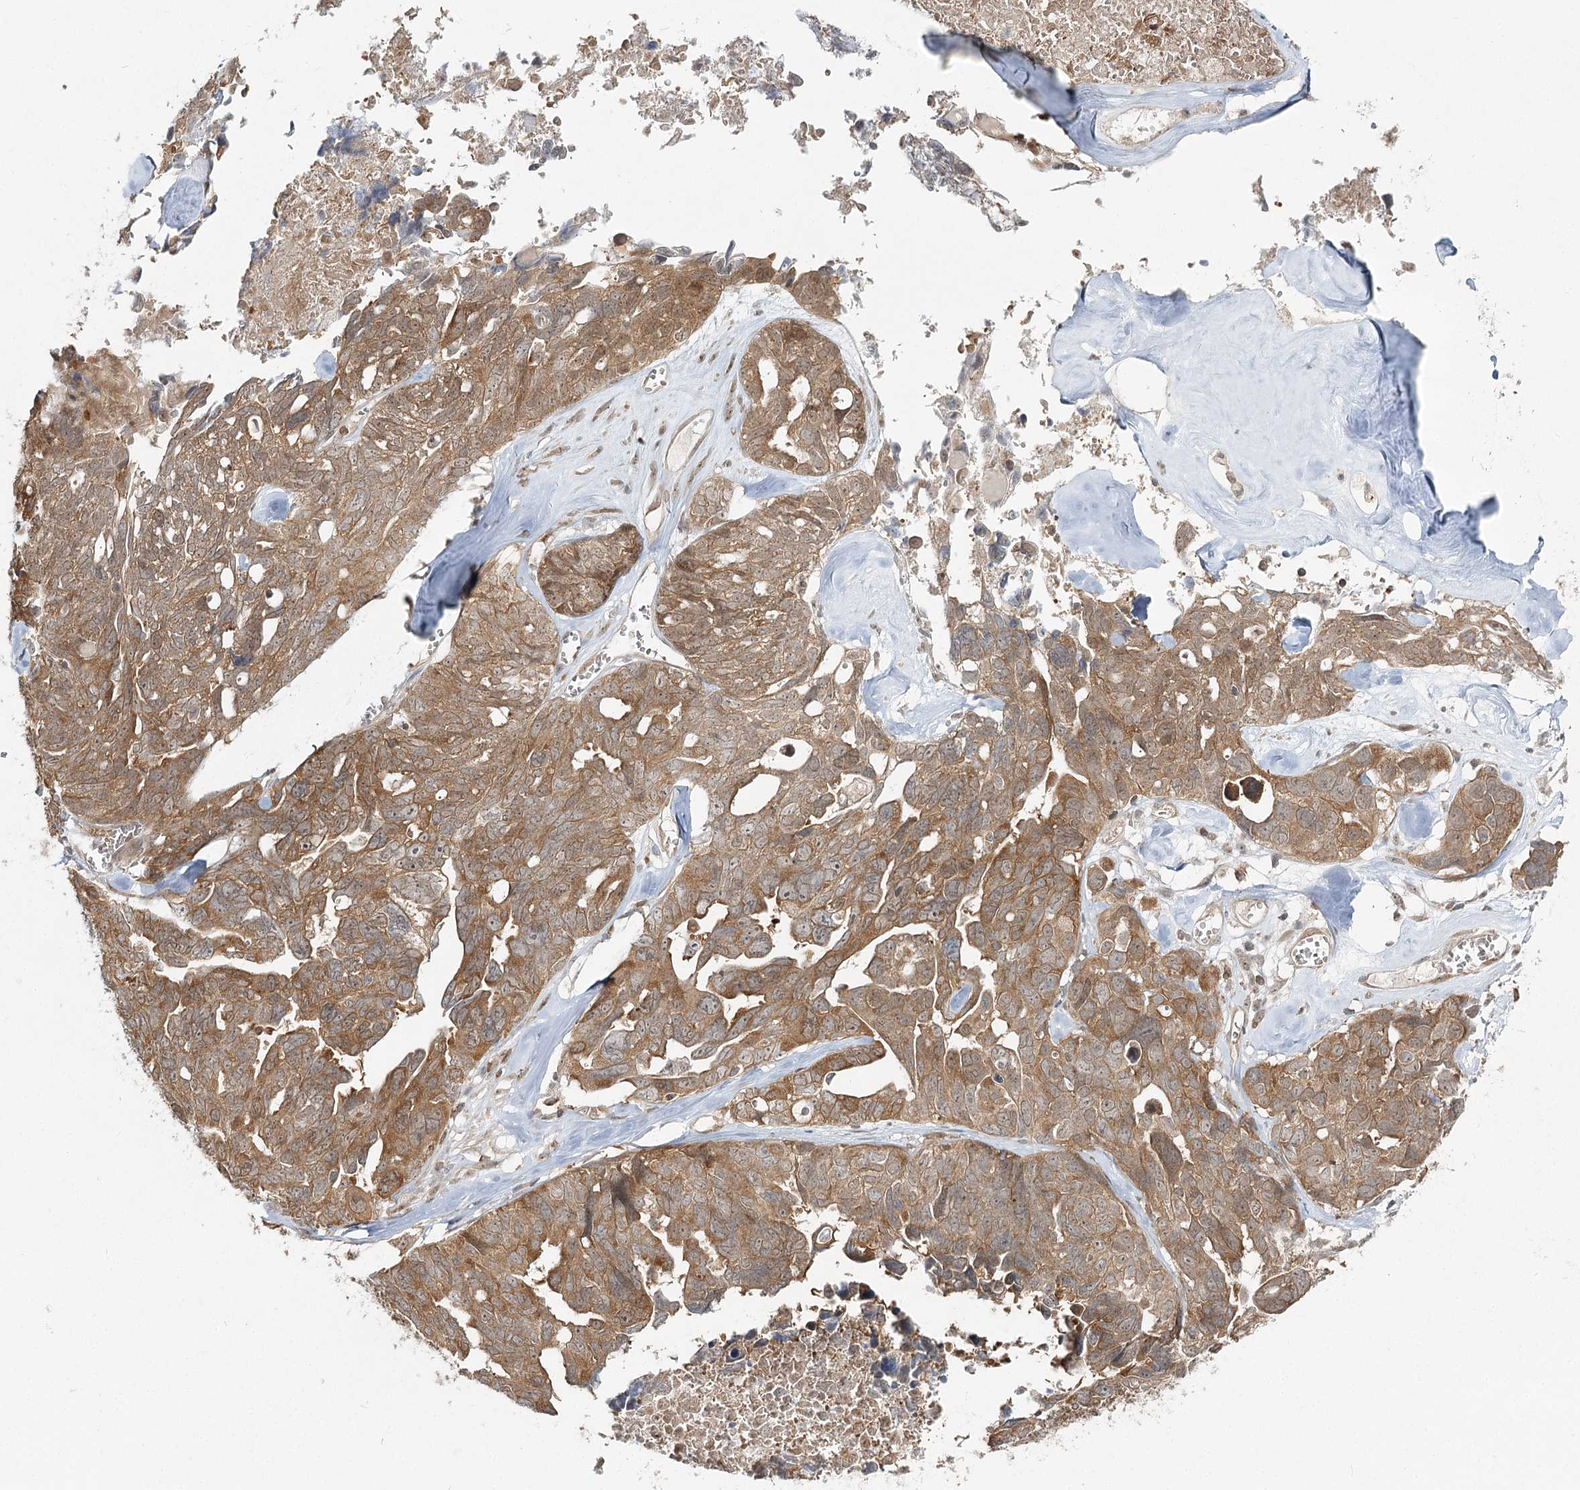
{"staining": {"intensity": "moderate", "quantity": ">75%", "location": "cytoplasmic/membranous"}, "tissue": "ovarian cancer", "cell_type": "Tumor cells", "image_type": "cancer", "snomed": [{"axis": "morphology", "description": "Cystadenocarcinoma, serous, NOS"}, {"axis": "topography", "description": "Ovary"}], "caption": "A brown stain highlights moderate cytoplasmic/membranous expression of a protein in ovarian cancer tumor cells.", "gene": "FAM120B", "patient": {"sex": "female", "age": 79}}